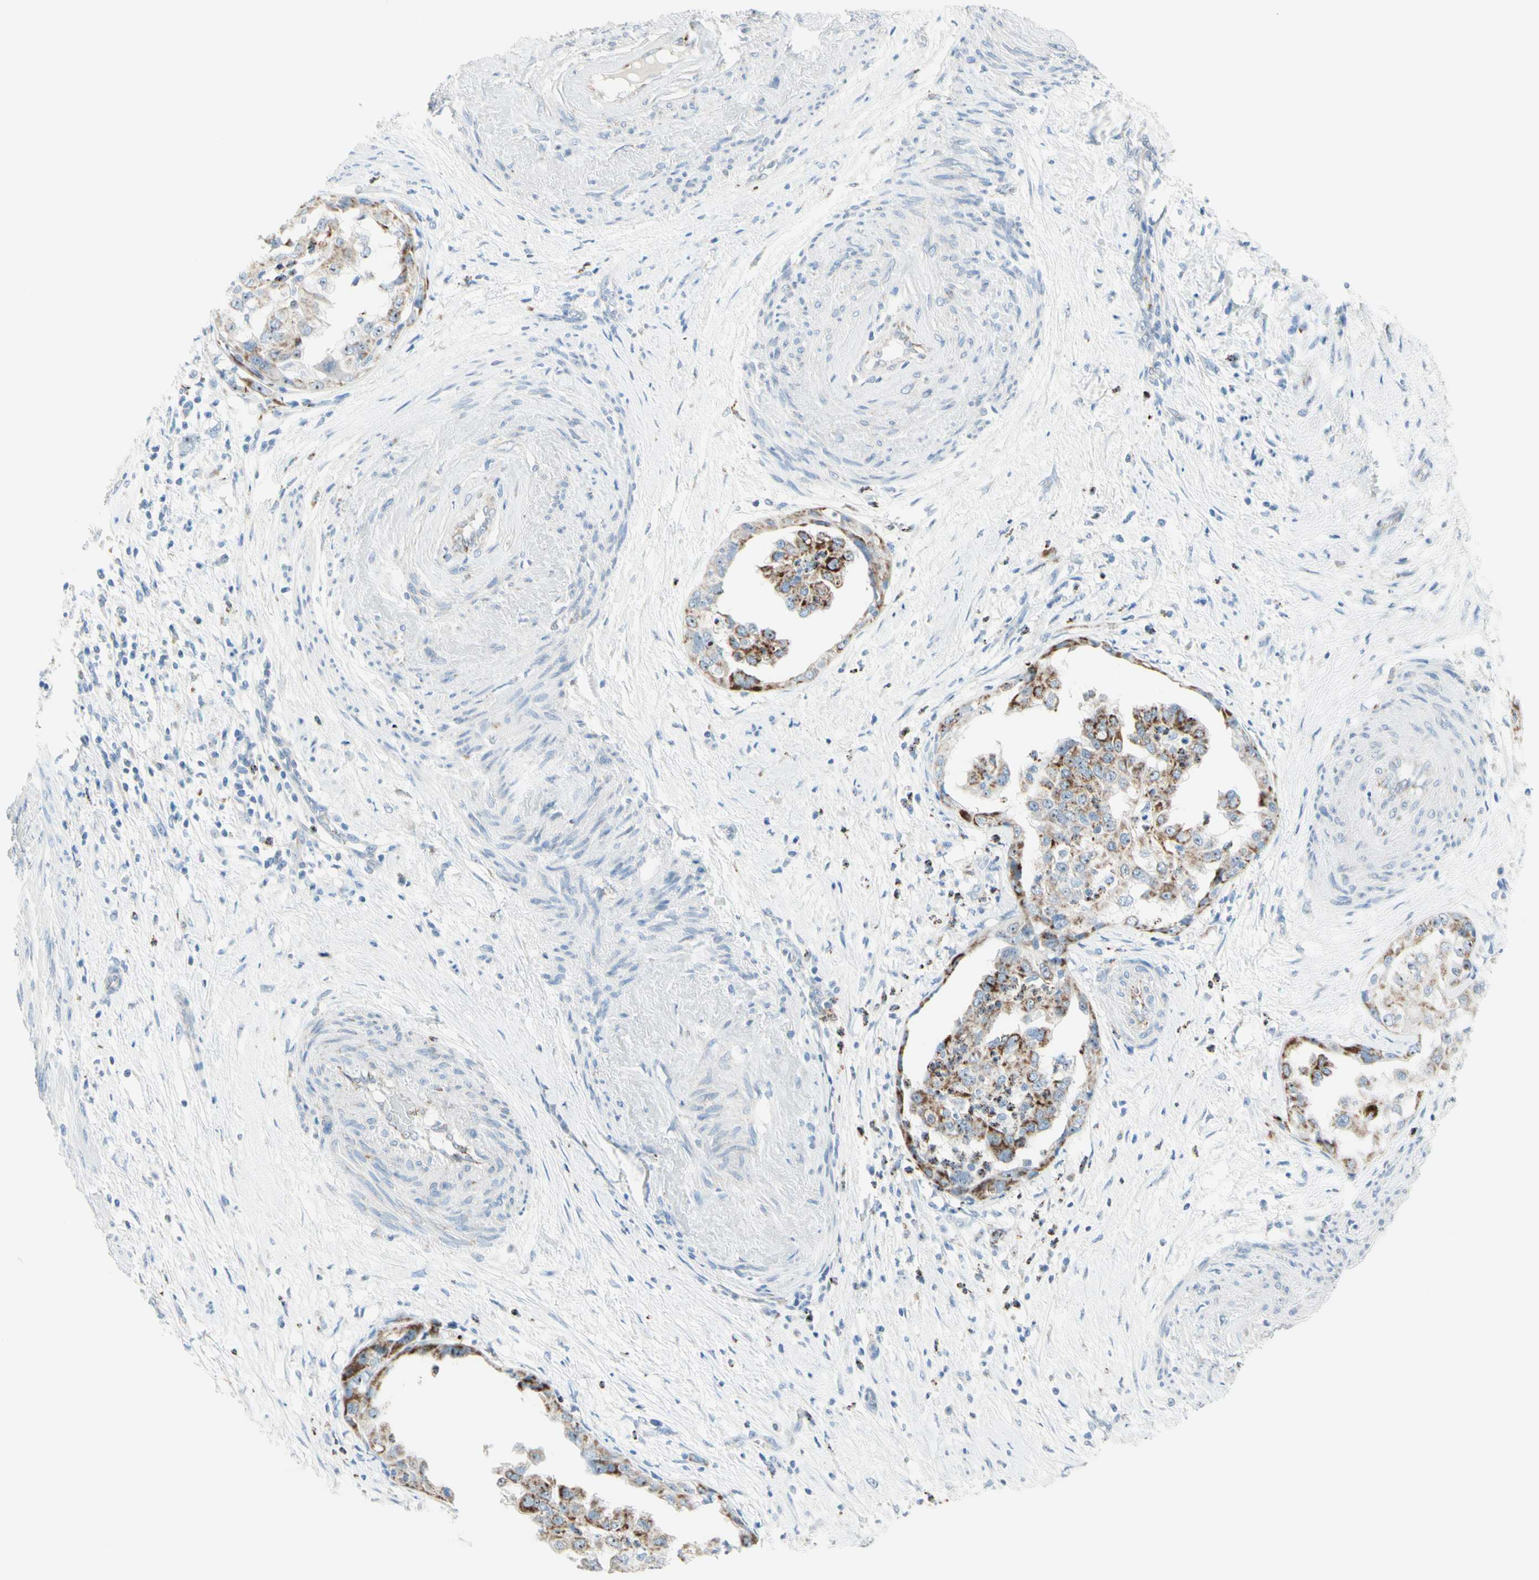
{"staining": {"intensity": "moderate", "quantity": ">75%", "location": "cytoplasmic/membranous"}, "tissue": "endometrial cancer", "cell_type": "Tumor cells", "image_type": "cancer", "snomed": [{"axis": "morphology", "description": "Adenocarcinoma, NOS"}, {"axis": "topography", "description": "Endometrium"}], "caption": "Tumor cells display medium levels of moderate cytoplasmic/membranous expression in approximately >75% of cells in adenocarcinoma (endometrial).", "gene": "CYSLTR1", "patient": {"sex": "female", "age": 85}}